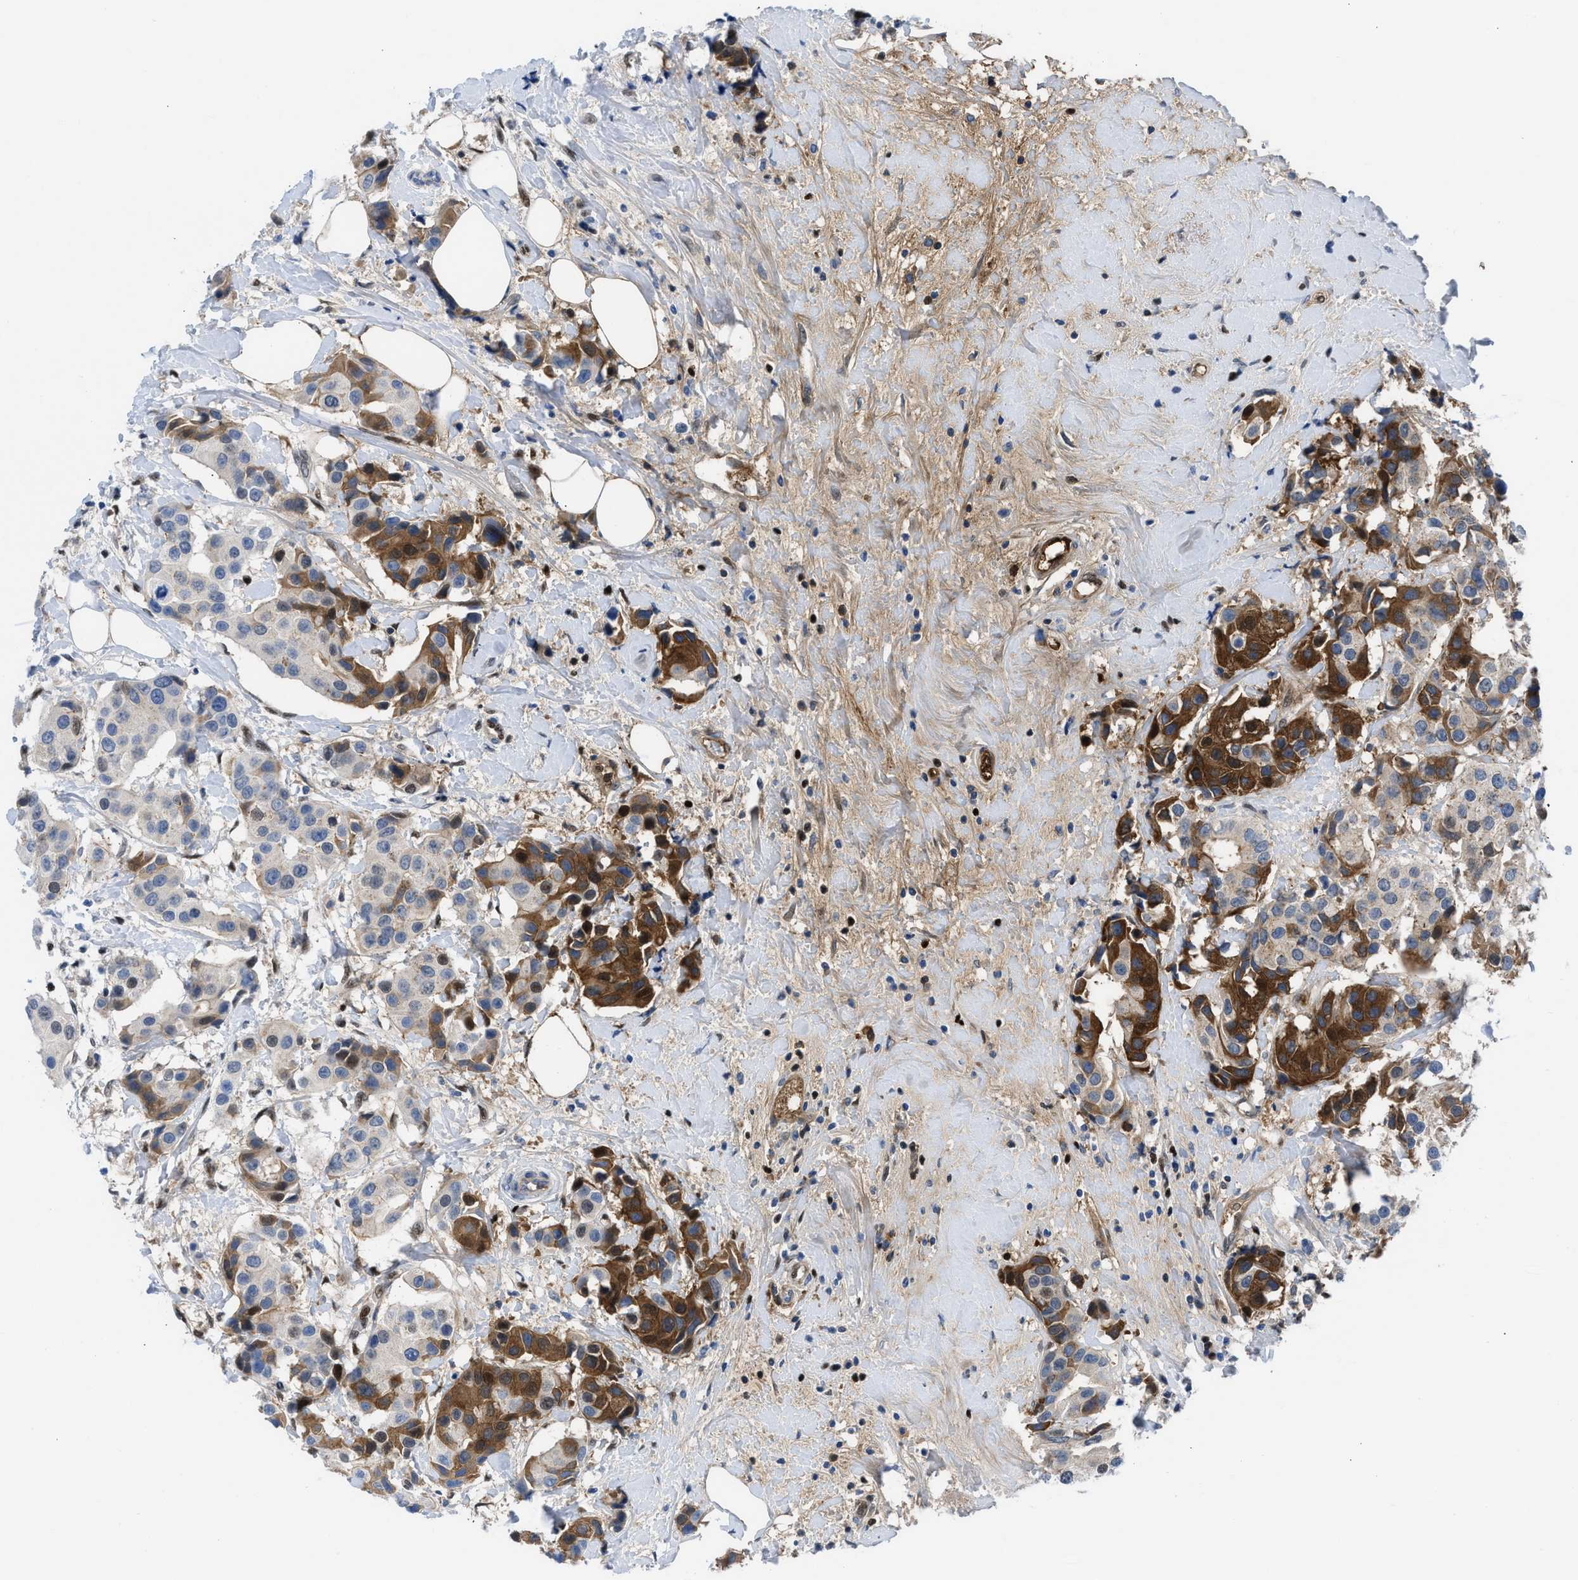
{"staining": {"intensity": "strong", "quantity": "<25%", "location": "cytoplasmic/membranous"}, "tissue": "breast cancer", "cell_type": "Tumor cells", "image_type": "cancer", "snomed": [{"axis": "morphology", "description": "Normal tissue, NOS"}, {"axis": "morphology", "description": "Duct carcinoma"}, {"axis": "topography", "description": "Breast"}], "caption": "The immunohistochemical stain labels strong cytoplasmic/membranous positivity in tumor cells of intraductal carcinoma (breast) tissue. (IHC, brightfield microscopy, high magnification).", "gene": "LEF1", "patient": {"sex": "female", "age": 39}}